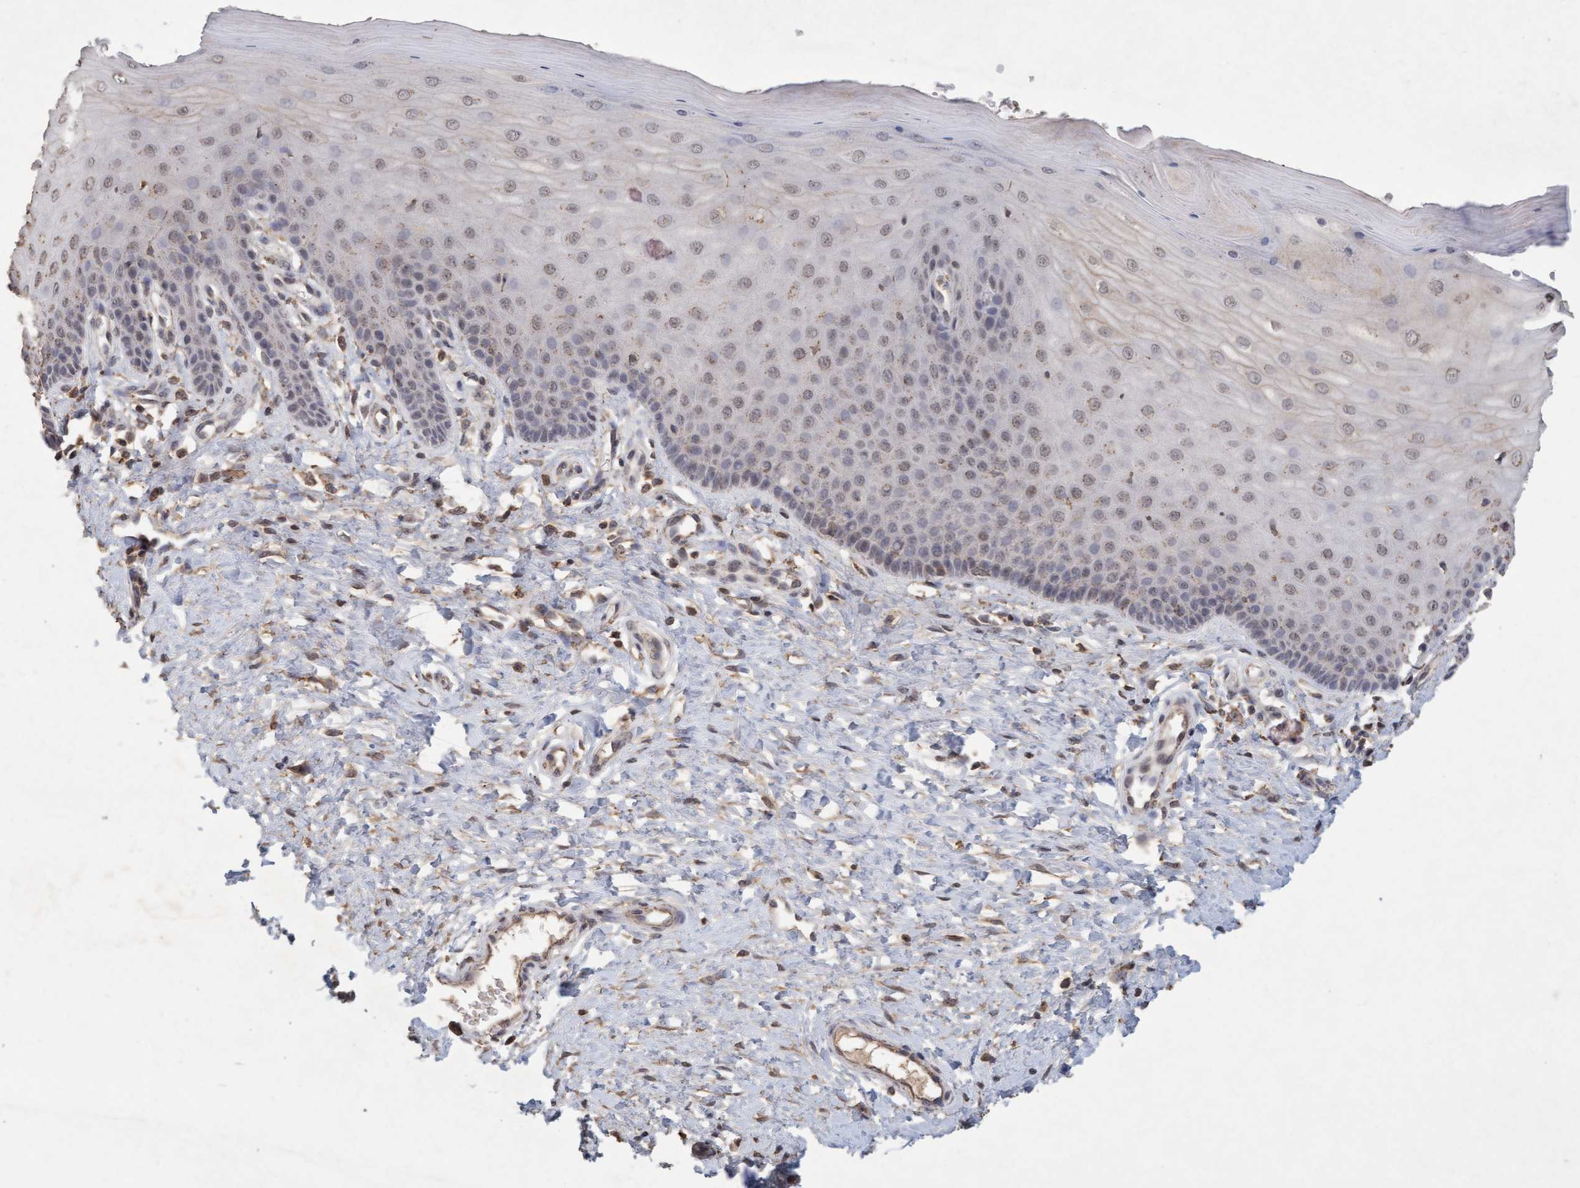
{"staining": {"intensity": "weak", "quantity": "25%-75%", "location": "cytoplasmic/membranous"}, "tissue": "cervix", "cell_type": "Glandular cells", "image_type": "normal", "snomed": [{"axis": "morphology", "description": "Normal tissue, NOS"}, {"axis": "topography", "description": "Cervix"}], "caption": "Protein analysis of normal cervix shows weak cytoplasmic/membranous positivity in approximately 25%-75% of glandular cells.", "gene": "VSIG8", "patient": {"sex": "female", "age": 55}}